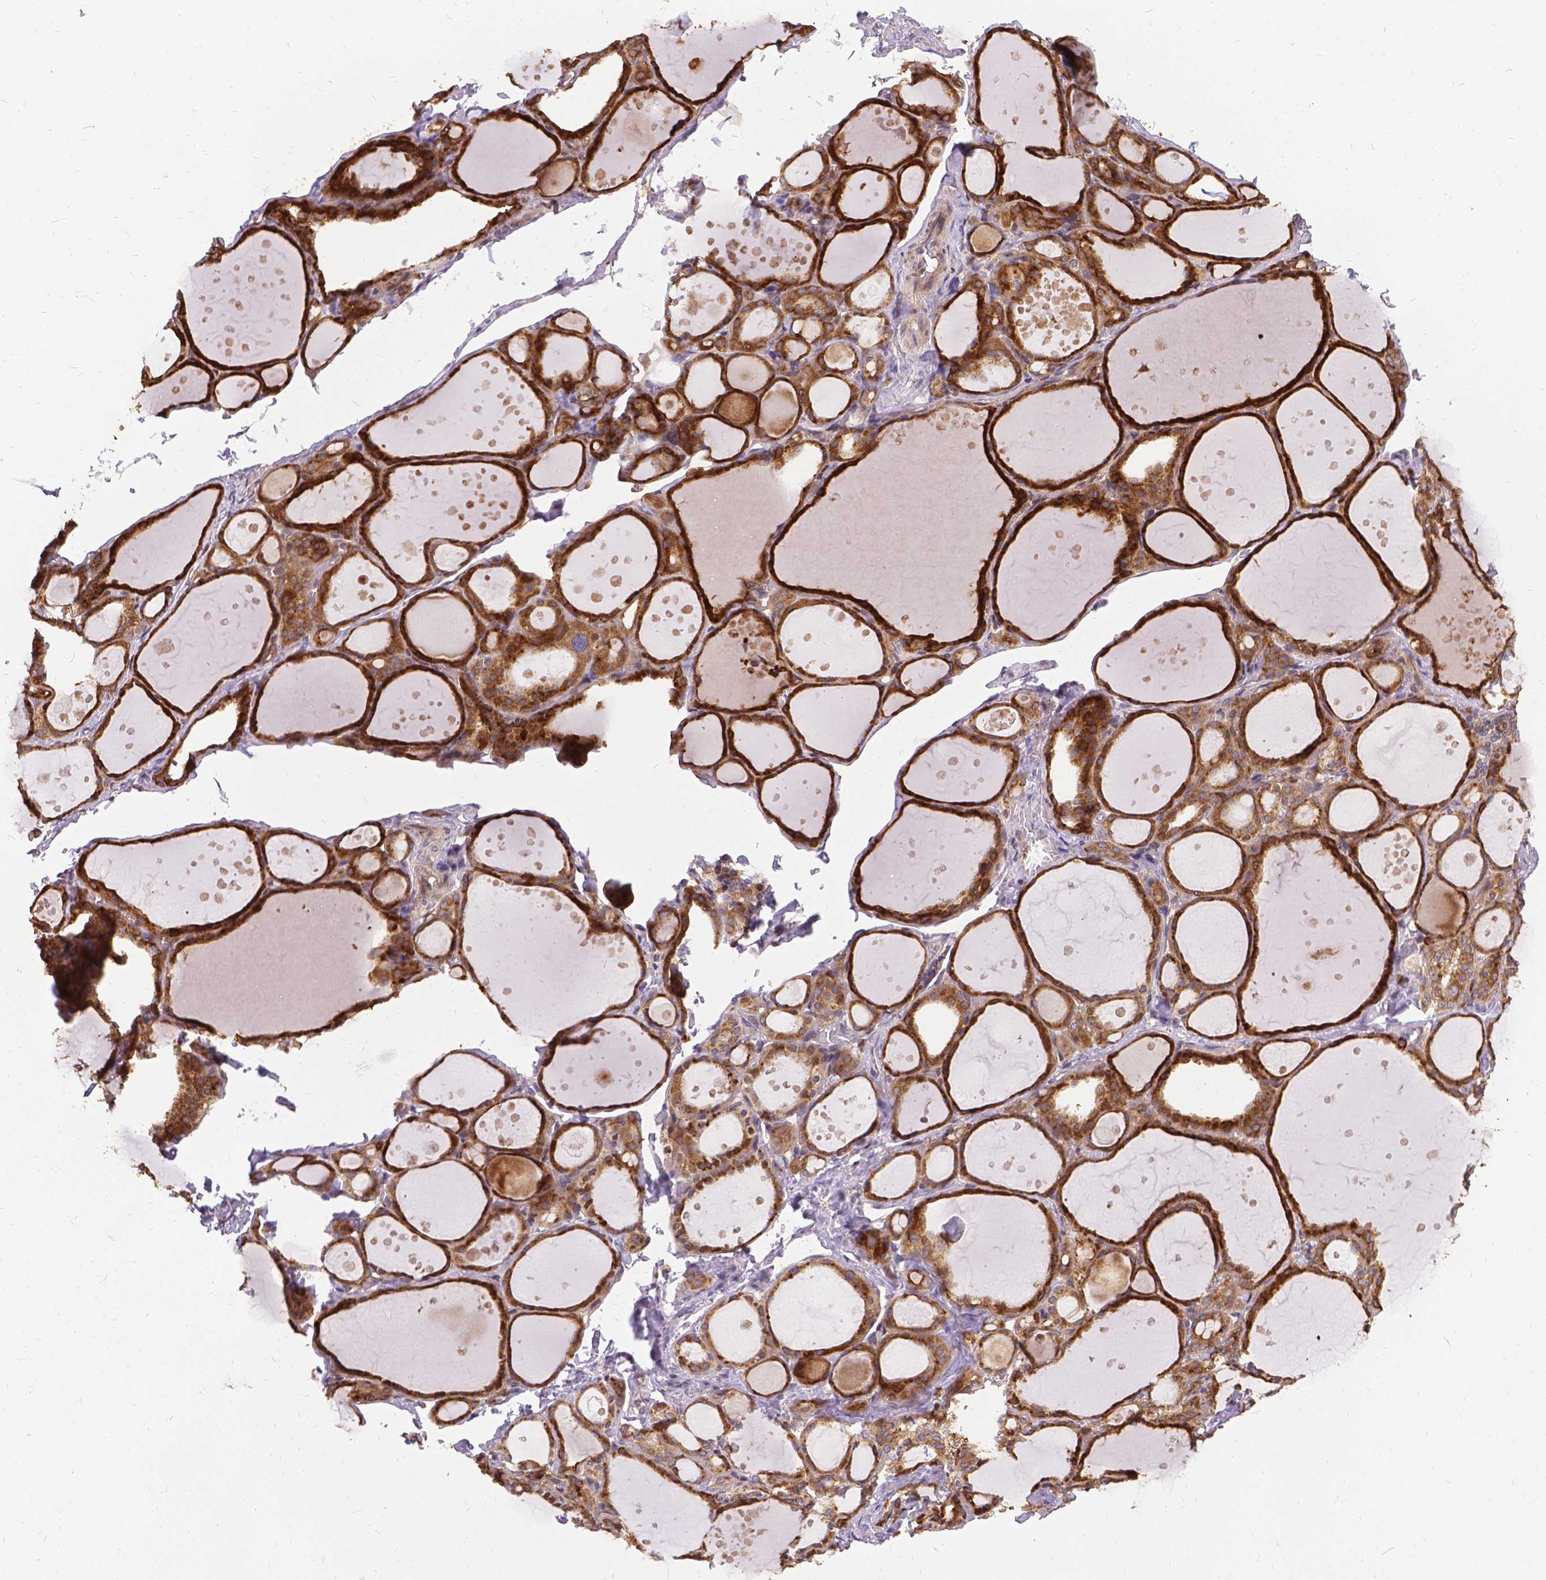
{"staining": {"intensity": "strong", "quantity": ">75%", "location": "cytoplasmic/membranous"}, "tissue": "thyroid gland", "cell_type": "Glandular cells", "image_type": "normal", "snomed": [{"axis": "morphology", "description": "Normal tissue, NOS"}, {"axis": "topography", "description": "Thyroid gland"}], "caption": "Brown immunohistochemical staining in normal human thyroid gland exhibits strong cytoplasmic/membranous staining in approximately >75% of glandular cells.", "gene": "DENND6A", "patient": {"sex": "male", "age": 68}}